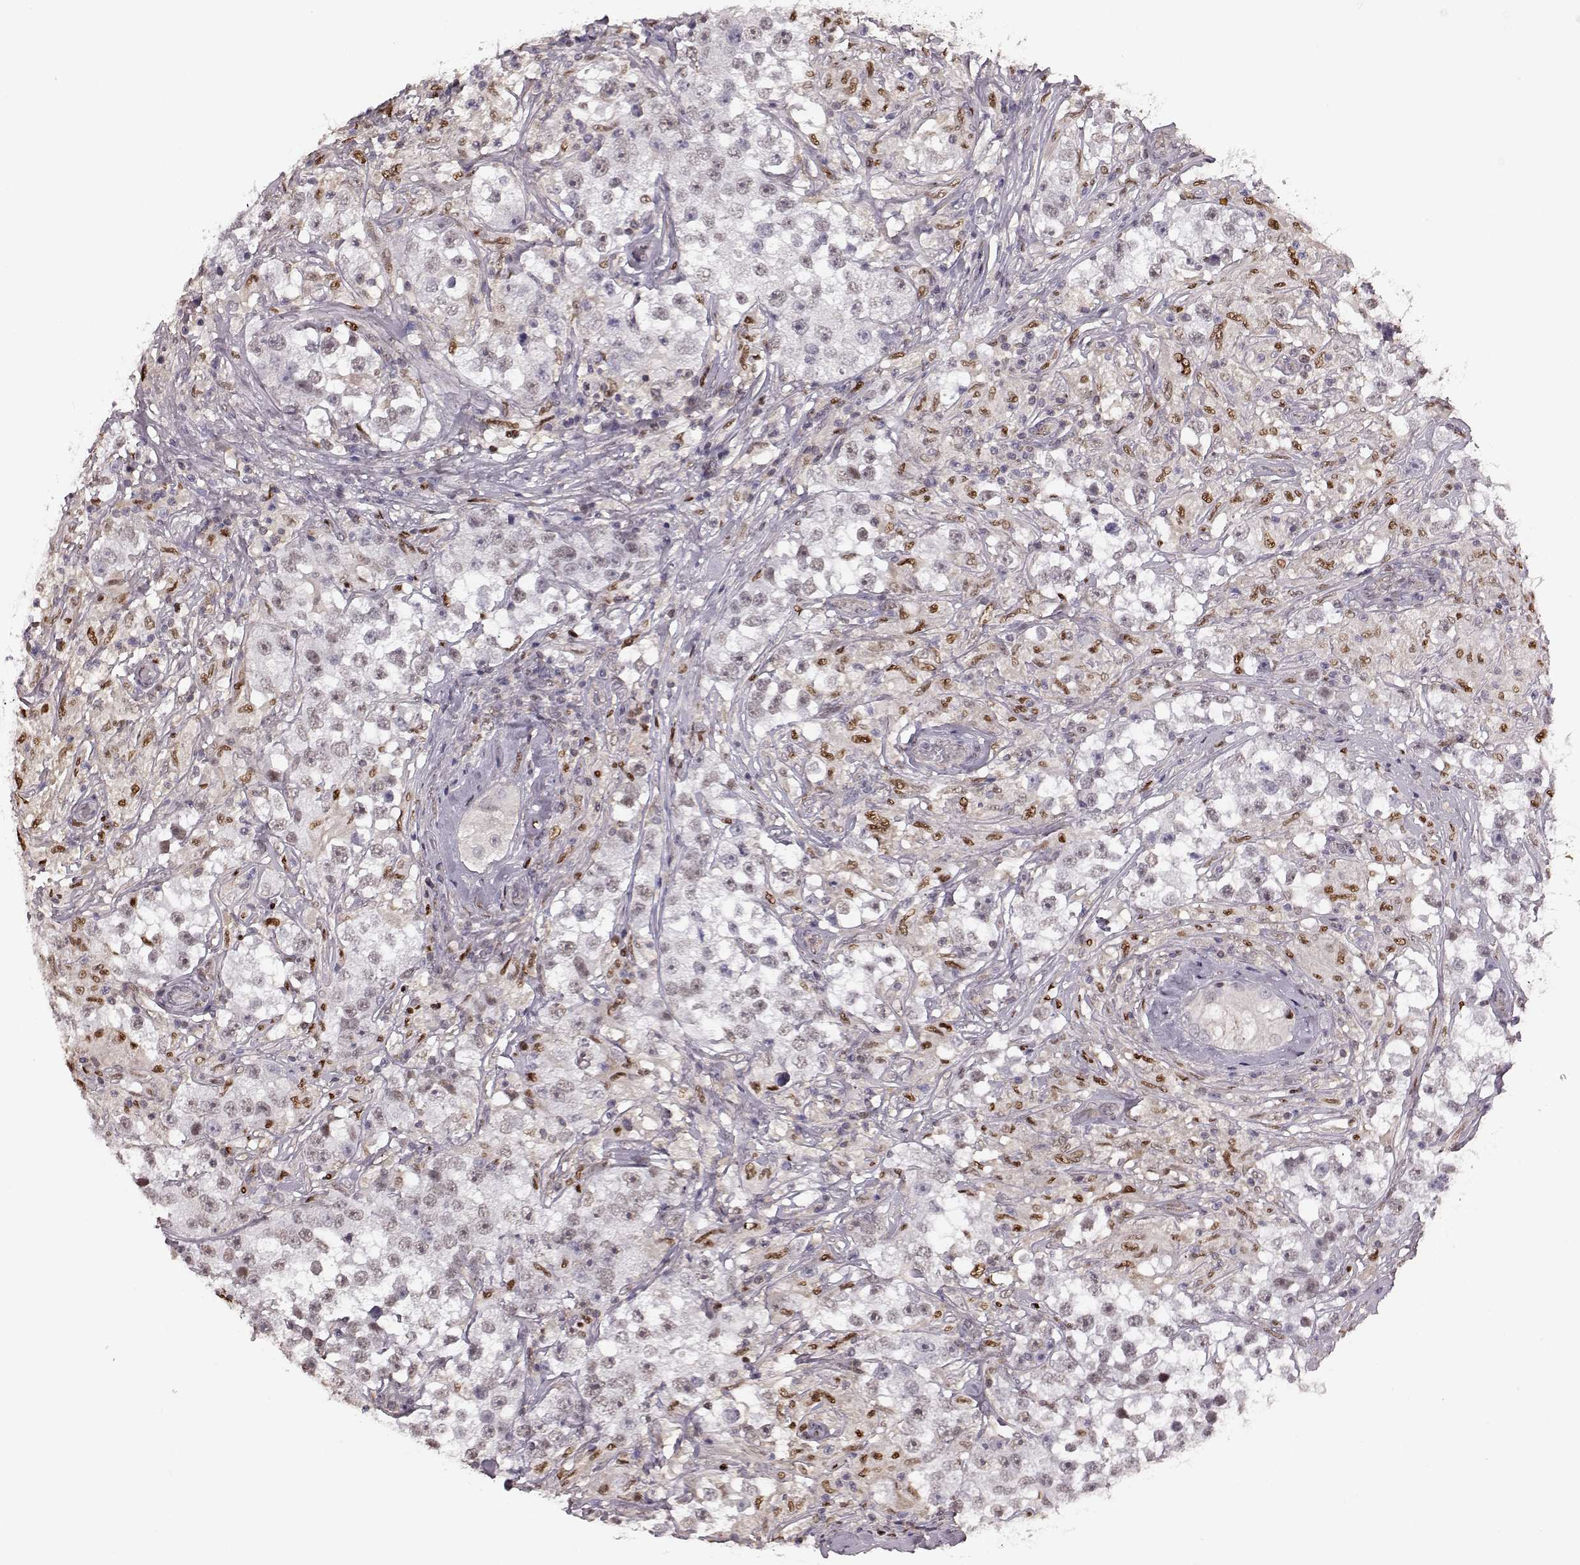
{"staining": {"intensity": "moderate", "quantity": "<25%", "location": "nuclear"}, "tissue": "testis cancer", "cell_type": "Tumor cells", "image_type": "cancer", "snomed": [{"axis": "morphology", "description": "Seminoma, NOS"}, {"axis": "topography", "description": "Testis"}], "caption": "Immunohistochemical staining of testis seminoma demonstrates low levels of moderate nuclear expression in approximately <25% of tumor cells.", "gene": "KLF6", "patient": {"sex": "male", "age": 46}}